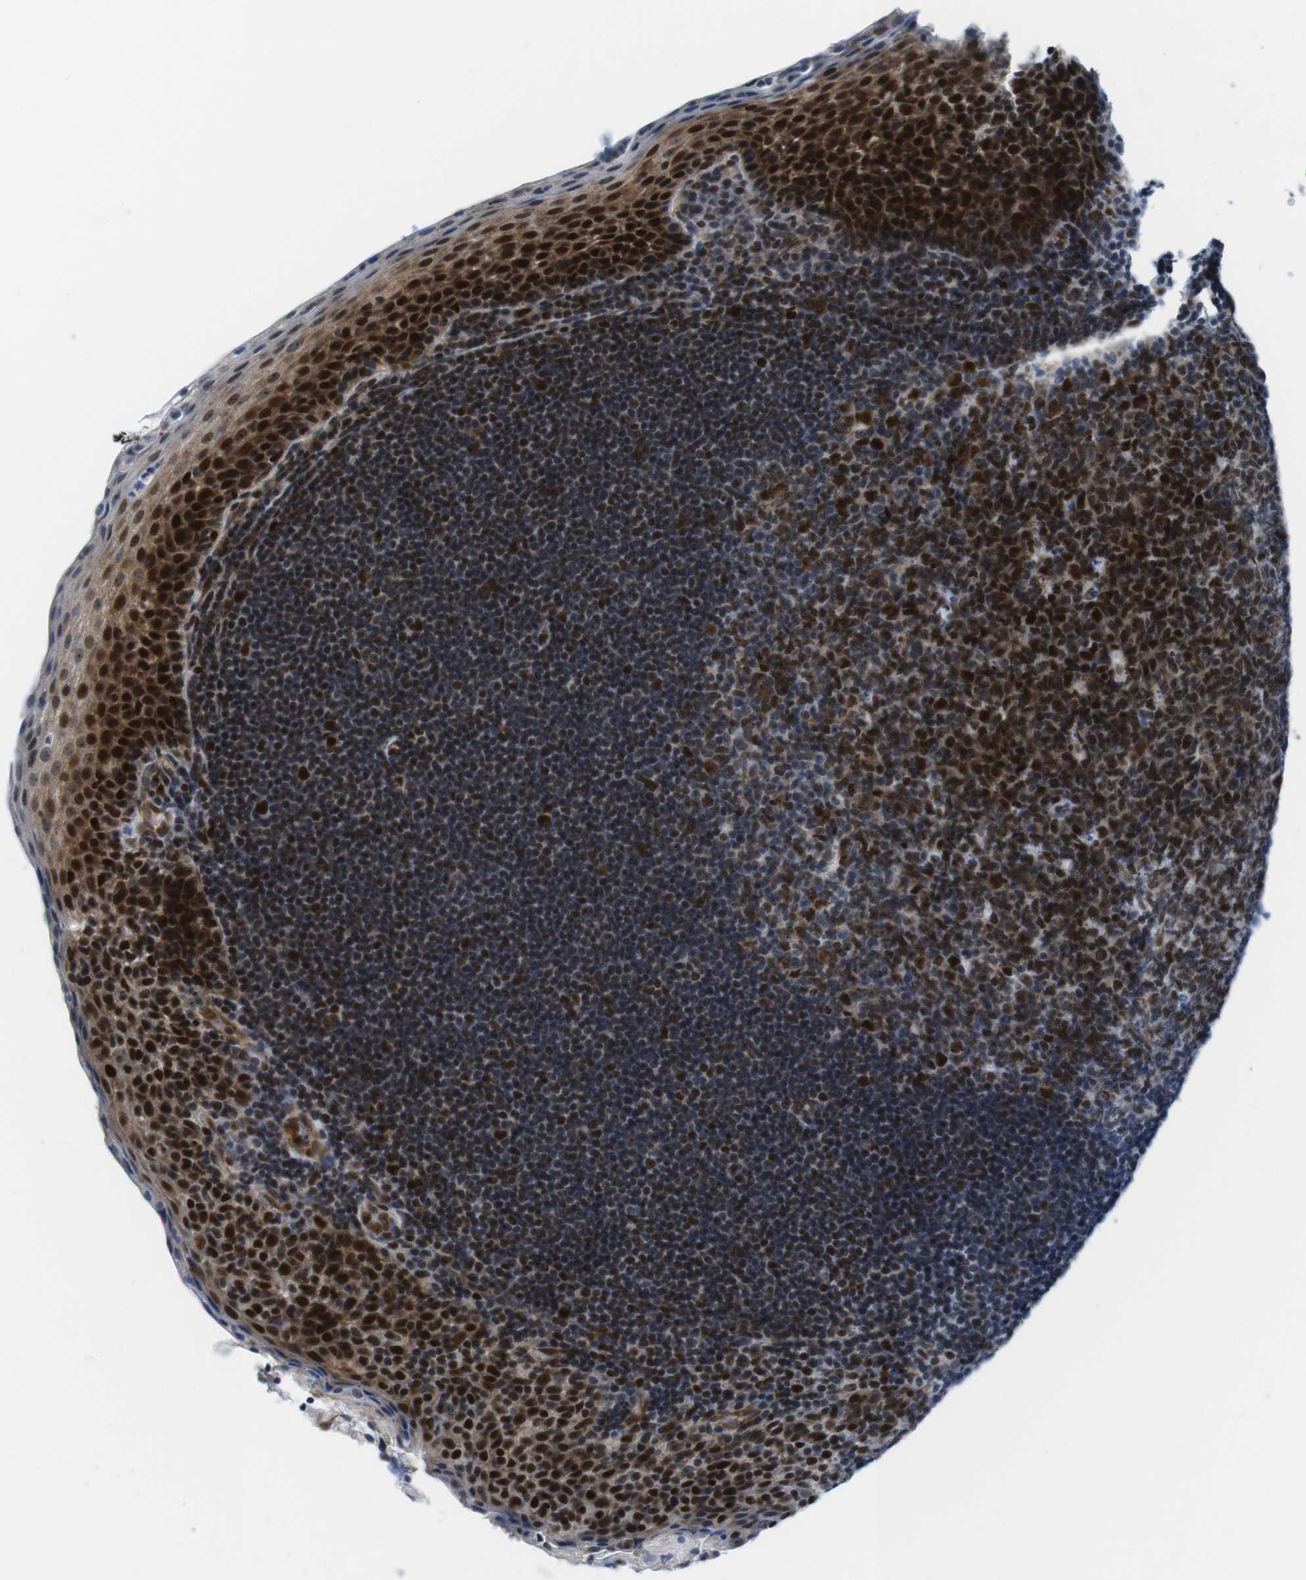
{"staining": {"intensity": "strong", "quantity": "25%-75%", "location": "nuclear"}, "tissue": "tonsil", "cell_type": "Germinal center cells", "image_type": "normal", "snomed": [{"axis": "morphology", "description": "Normal tissue, NOS"}, {"axis": "topography", "description": "Tonsil"}], "caption": "Immunohistochemical staining of benign tonsil exhibits 25%-75% levels of strong nuclear protein positivity in about 25%-75% of germinal center cells.", "gene": "MLH1", "patient": {"sex": "male", "age": 17}}